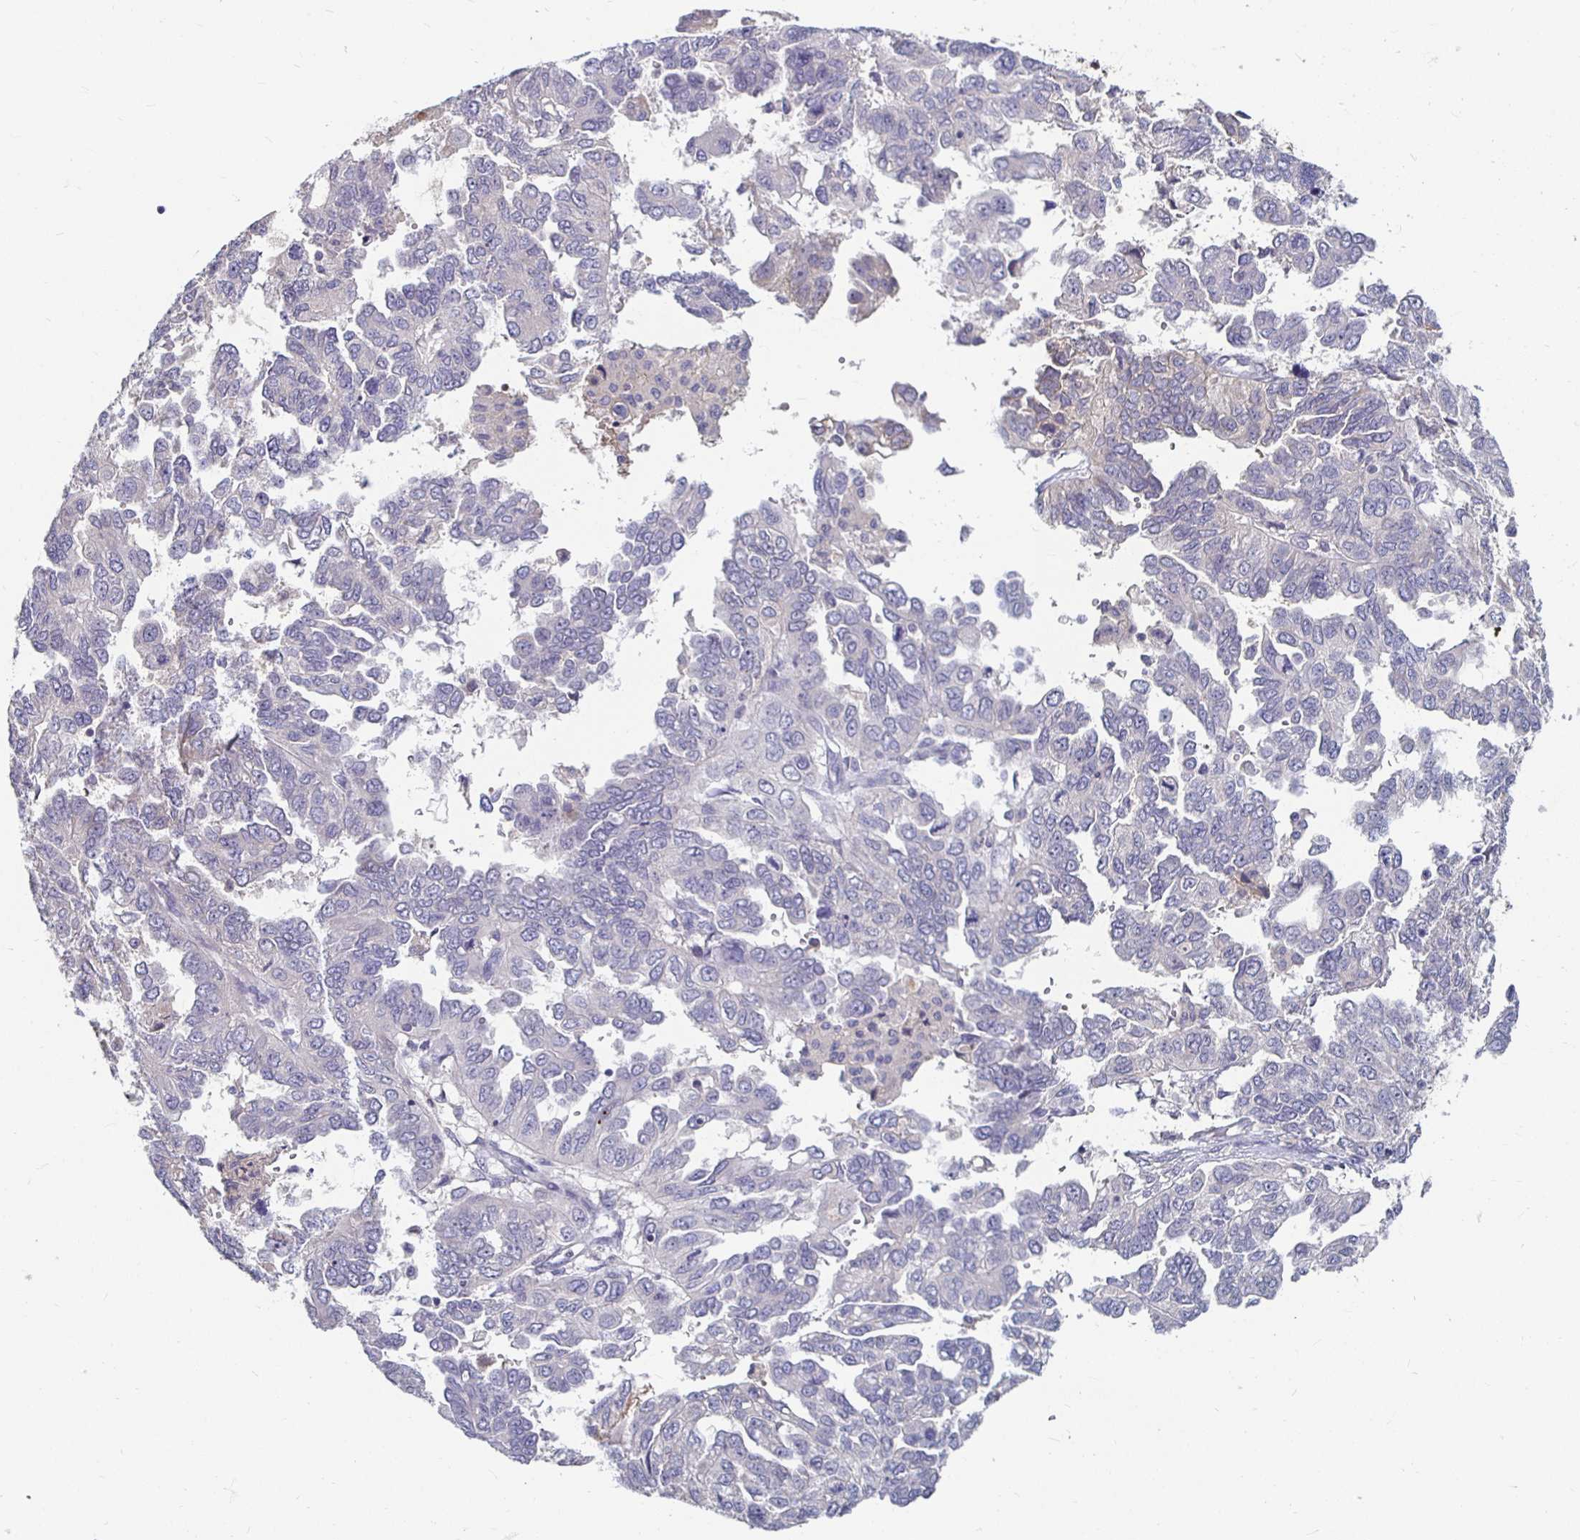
{"staining": {"intensity": "negative", "quantity": "none", "location": "none"}, "tissue": "ovarian cancer", "cell_type": "Tumor cells", "image_type": "cancer", "snomed": [{"axis": "morphology", "description": "Cystadenocarcinoma, serous, NOS"}, {"axis": "topography", "description": "Ovary"}], "caption": "Tumor cells show no significant protein staining in ovarian cancer.", "gene": "RNF144B", "patient": {"sex": "female", "age": 53}}